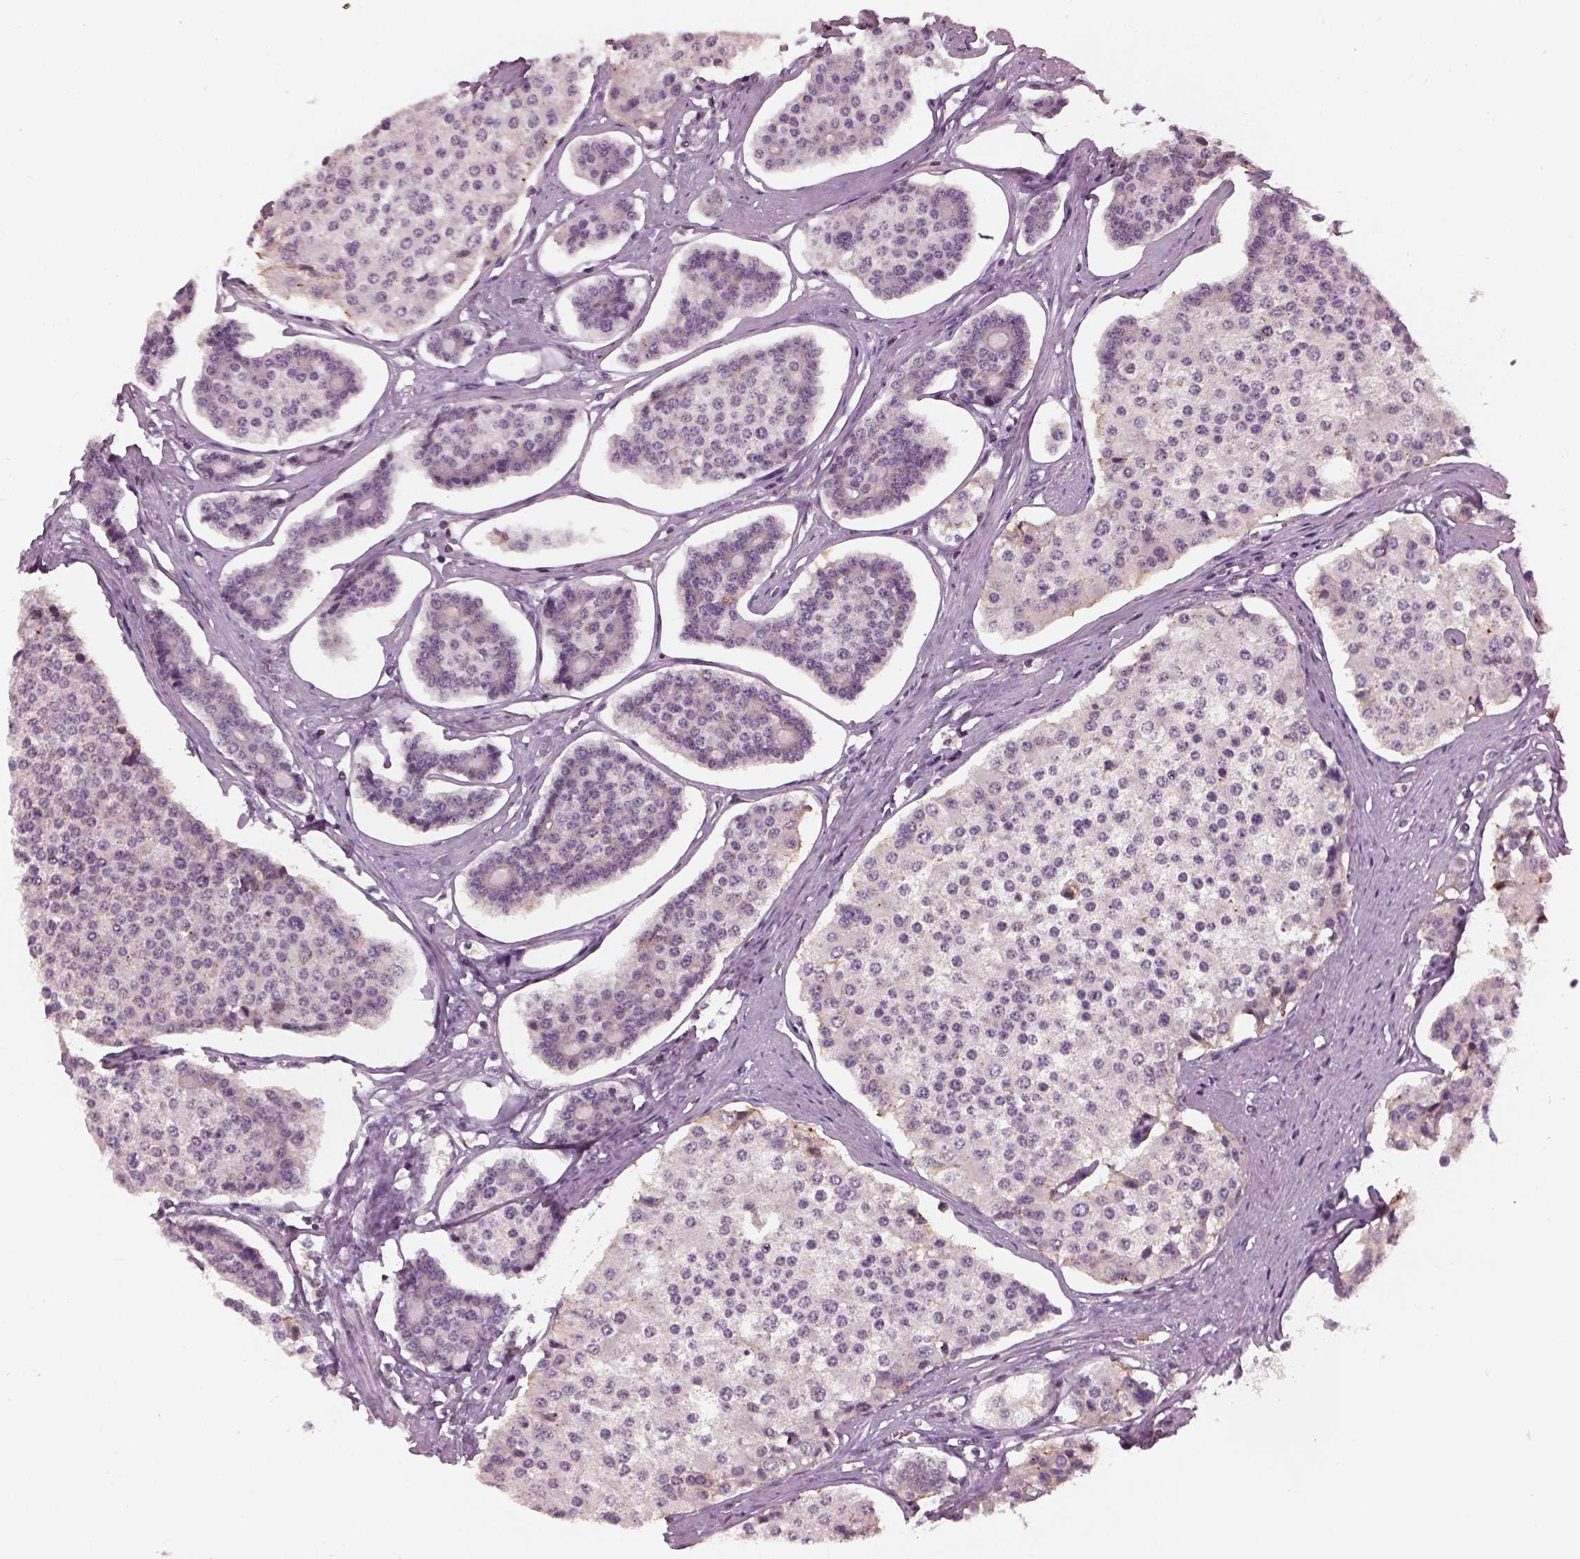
{"staining": {"intensity": "negative", "quantity": "none", "location": "none"}, "tissue": "carcinoid", "cell_type": "Tumor cells", "image_type": "cancer", "snomed": [{"axis": "morphology", "description": "Carcinoid, malignant, NOS"}, {"axis": "topography", "description": "Small intestine"}], "caption": "Tumor cells are negative for brown protein staining in malignant carcinoid. The staining was performed using DAB to visualize the protein expression in brown, while the nuclei were stained in blue with hematoxylin (Magnification: 20x).", "gene": "SRI", "patient": {"sex": "female", "age": 65}}